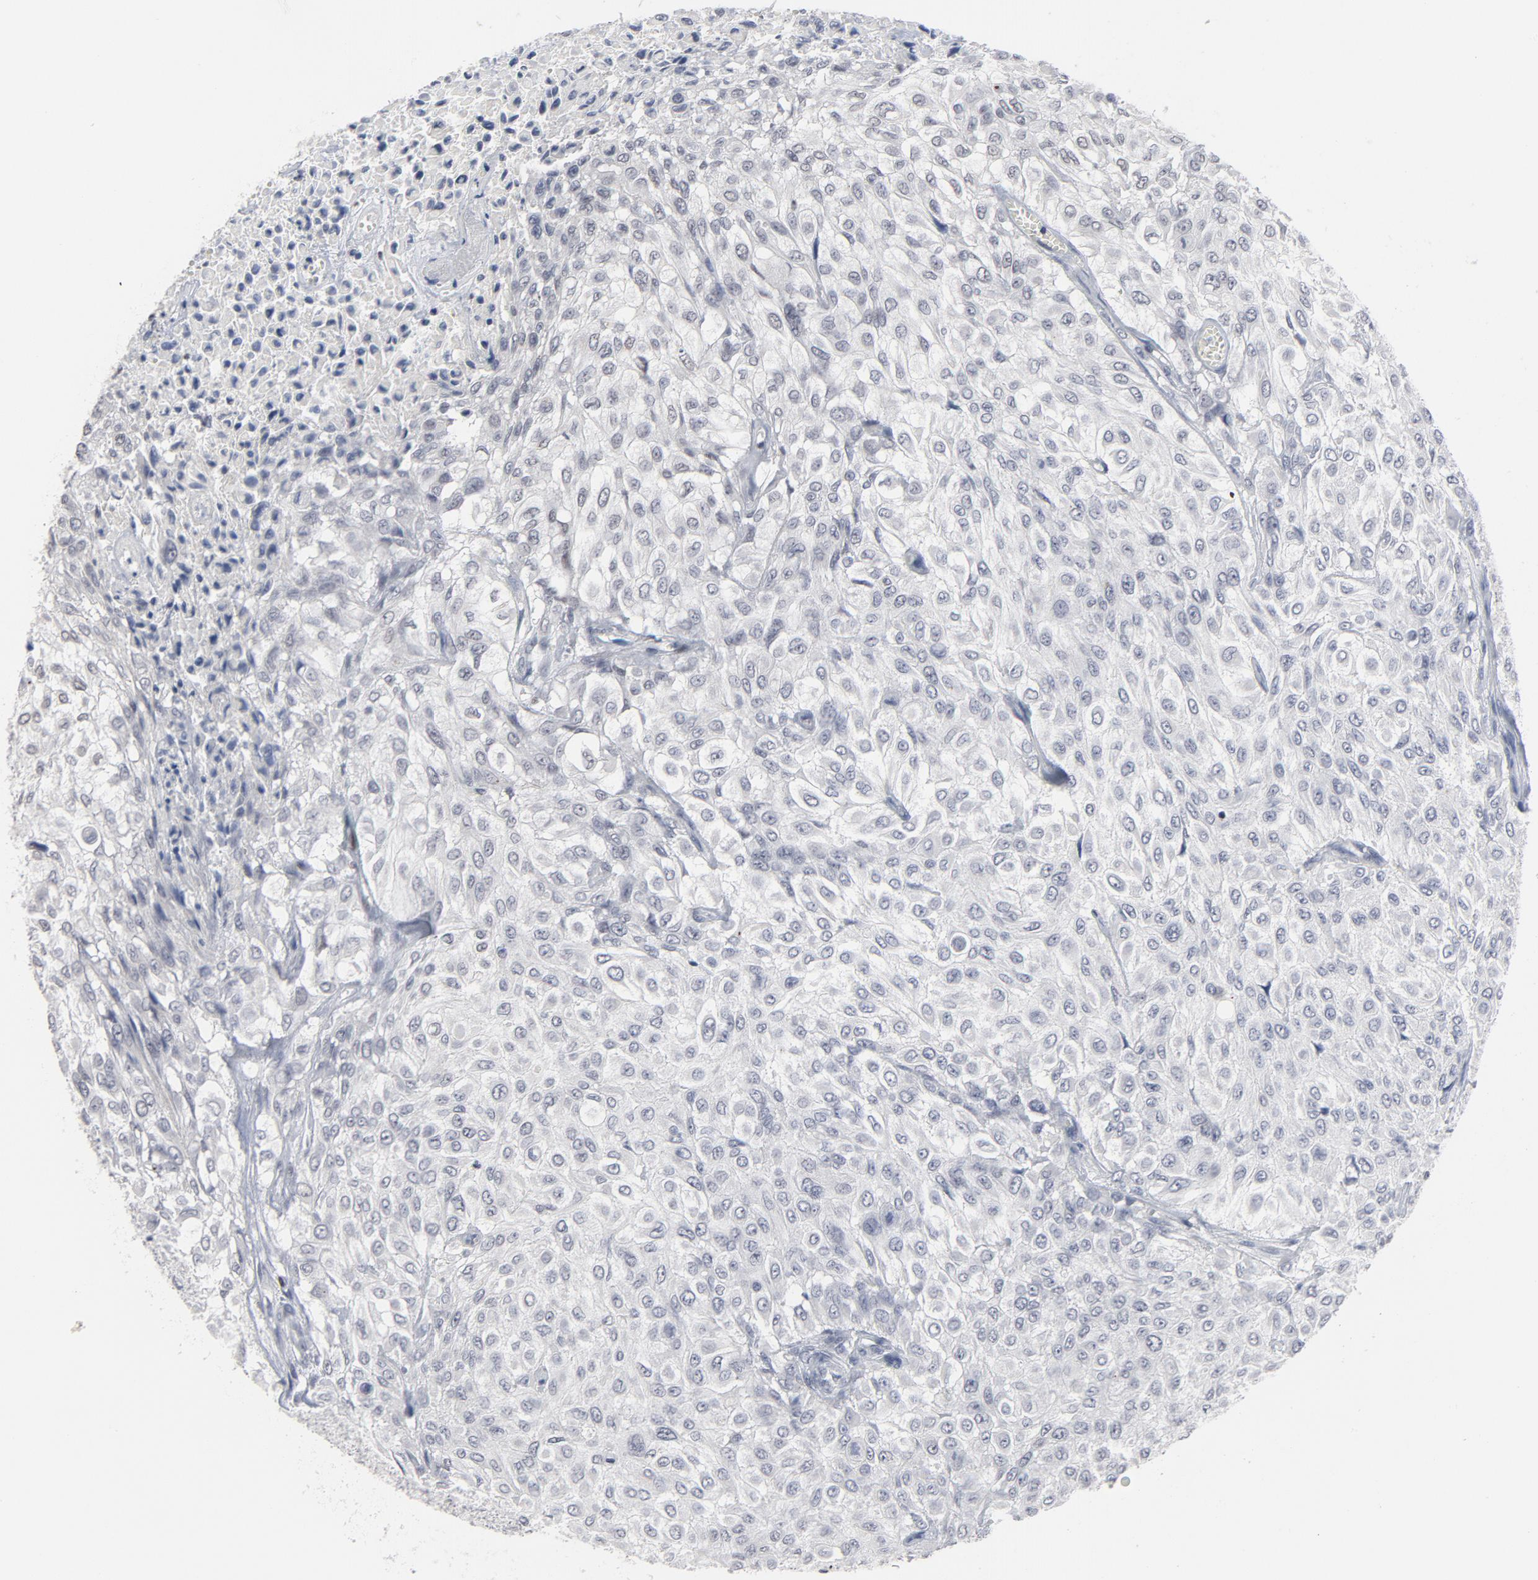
{"staining": {"intensity": "weak", "quantity": ">75%", "location": "nuclear"}, "tissue": "urothelial cancer", "cell_type": "Tumor cells", "image_type": "cancer", "snomed": [{"axis": "morphology", "description": "Urothelial carcinoma, High grade"}, {"axis": "topography", "description": "Urinary bladder"}], "caption": "Urothelial carcinoma (high-grade) stained with a brown dye exhibits weak nuclear positive positivity in approximately >75% of tumor cells.", "gene": "GABPA", "patient": {"sex": "male", "age": 57}}